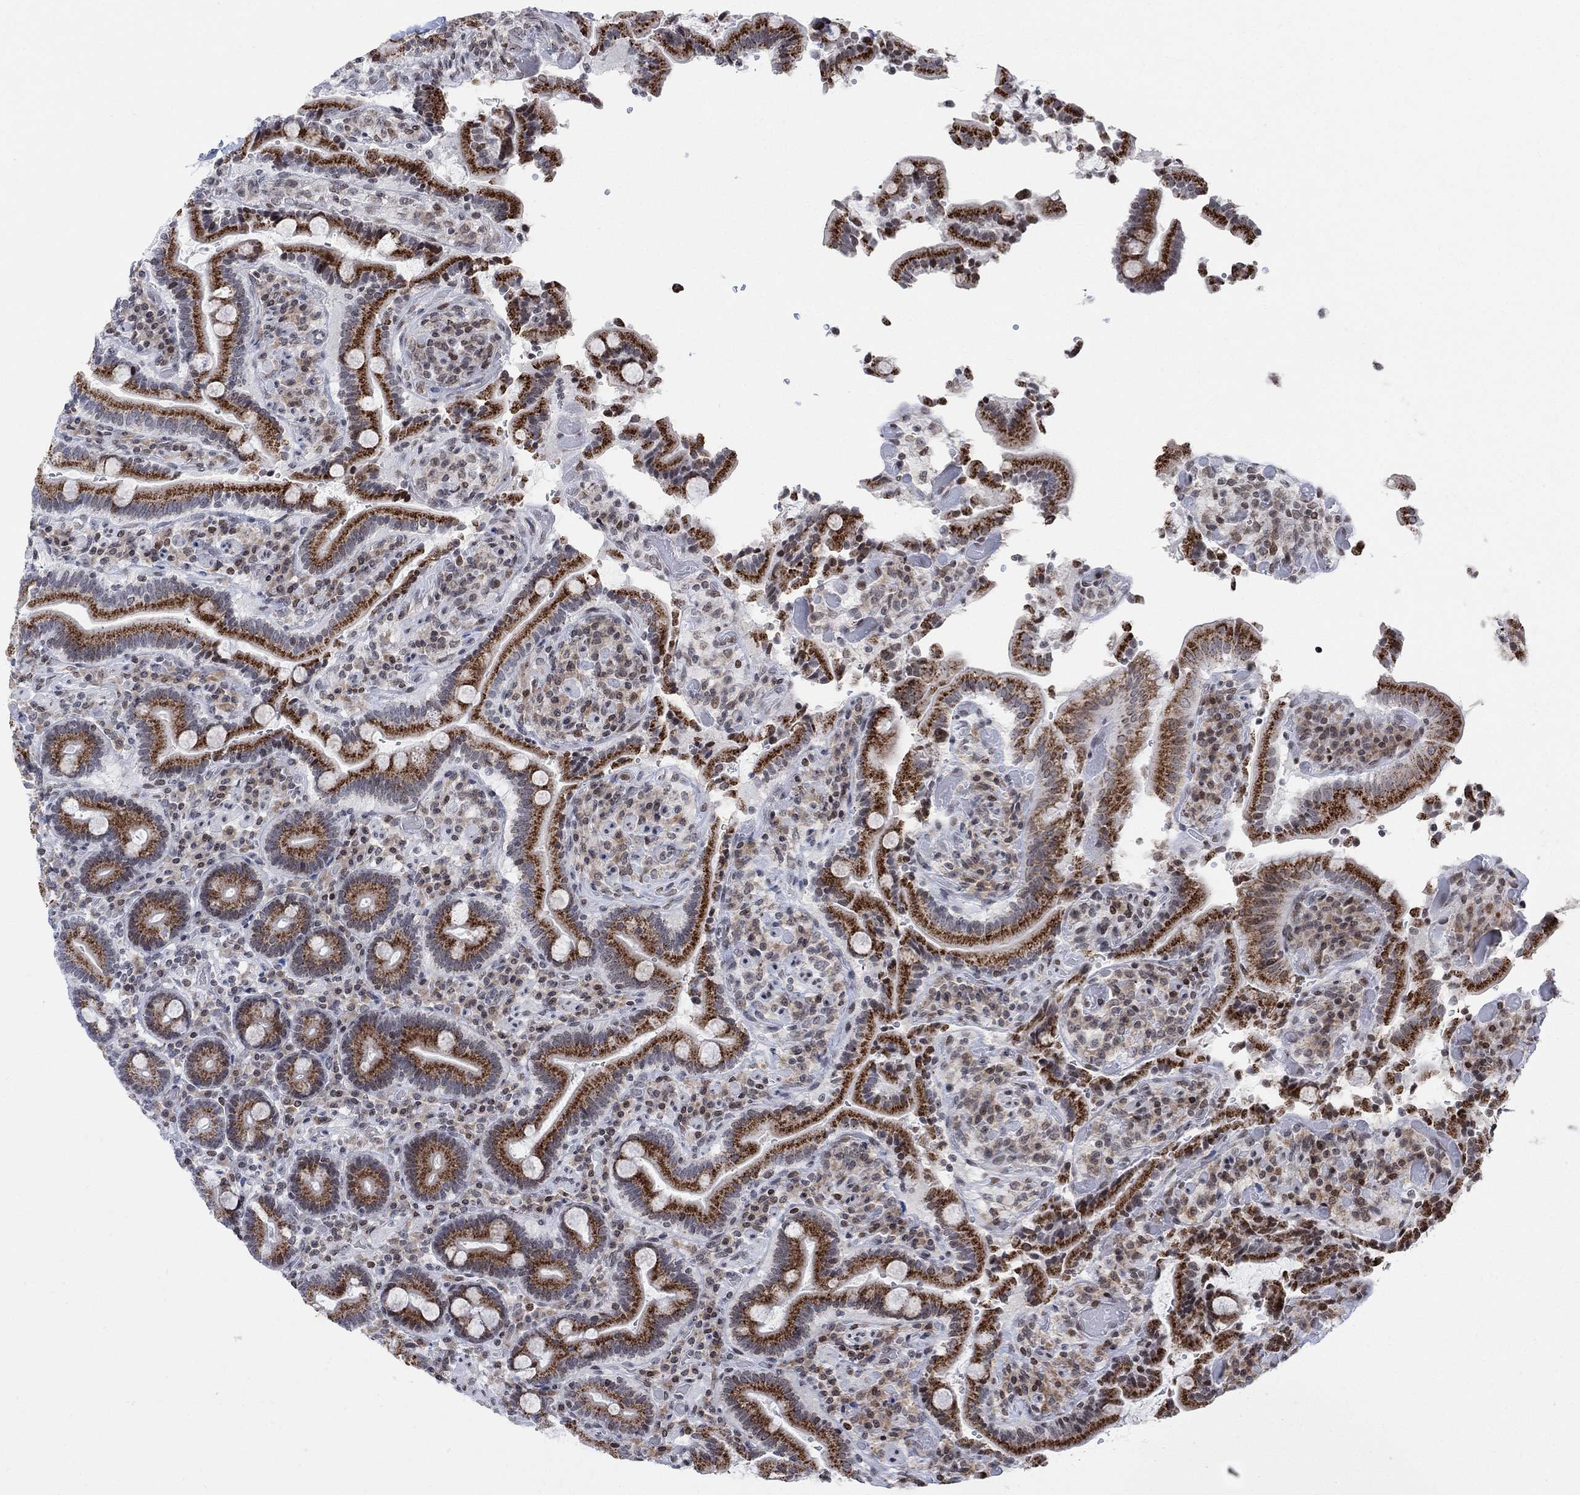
{"staining": {"intensity": "strong", "quantity": ">75%", "location": "cytoplasmic/membranous"}, "tissue": "duodenum", "cell_type": "Glandular cells", "image_type": "normal", "snomed": [{"axis": "morphology", "description": "Normal tissue, NOS"}, {"axis": "topography", "description": "Duodenum"}], "caption": "Immunohistochemical staining of unremarkable duodenum reveals high levels of strong cytoplasmic/membranous staining in approximately >75% of glandular cells. (Brightfield microscopy of DAB IHC at high magnification).", "gene": "ABHD14A", "patient": {"sex": "female", "age": 62}}